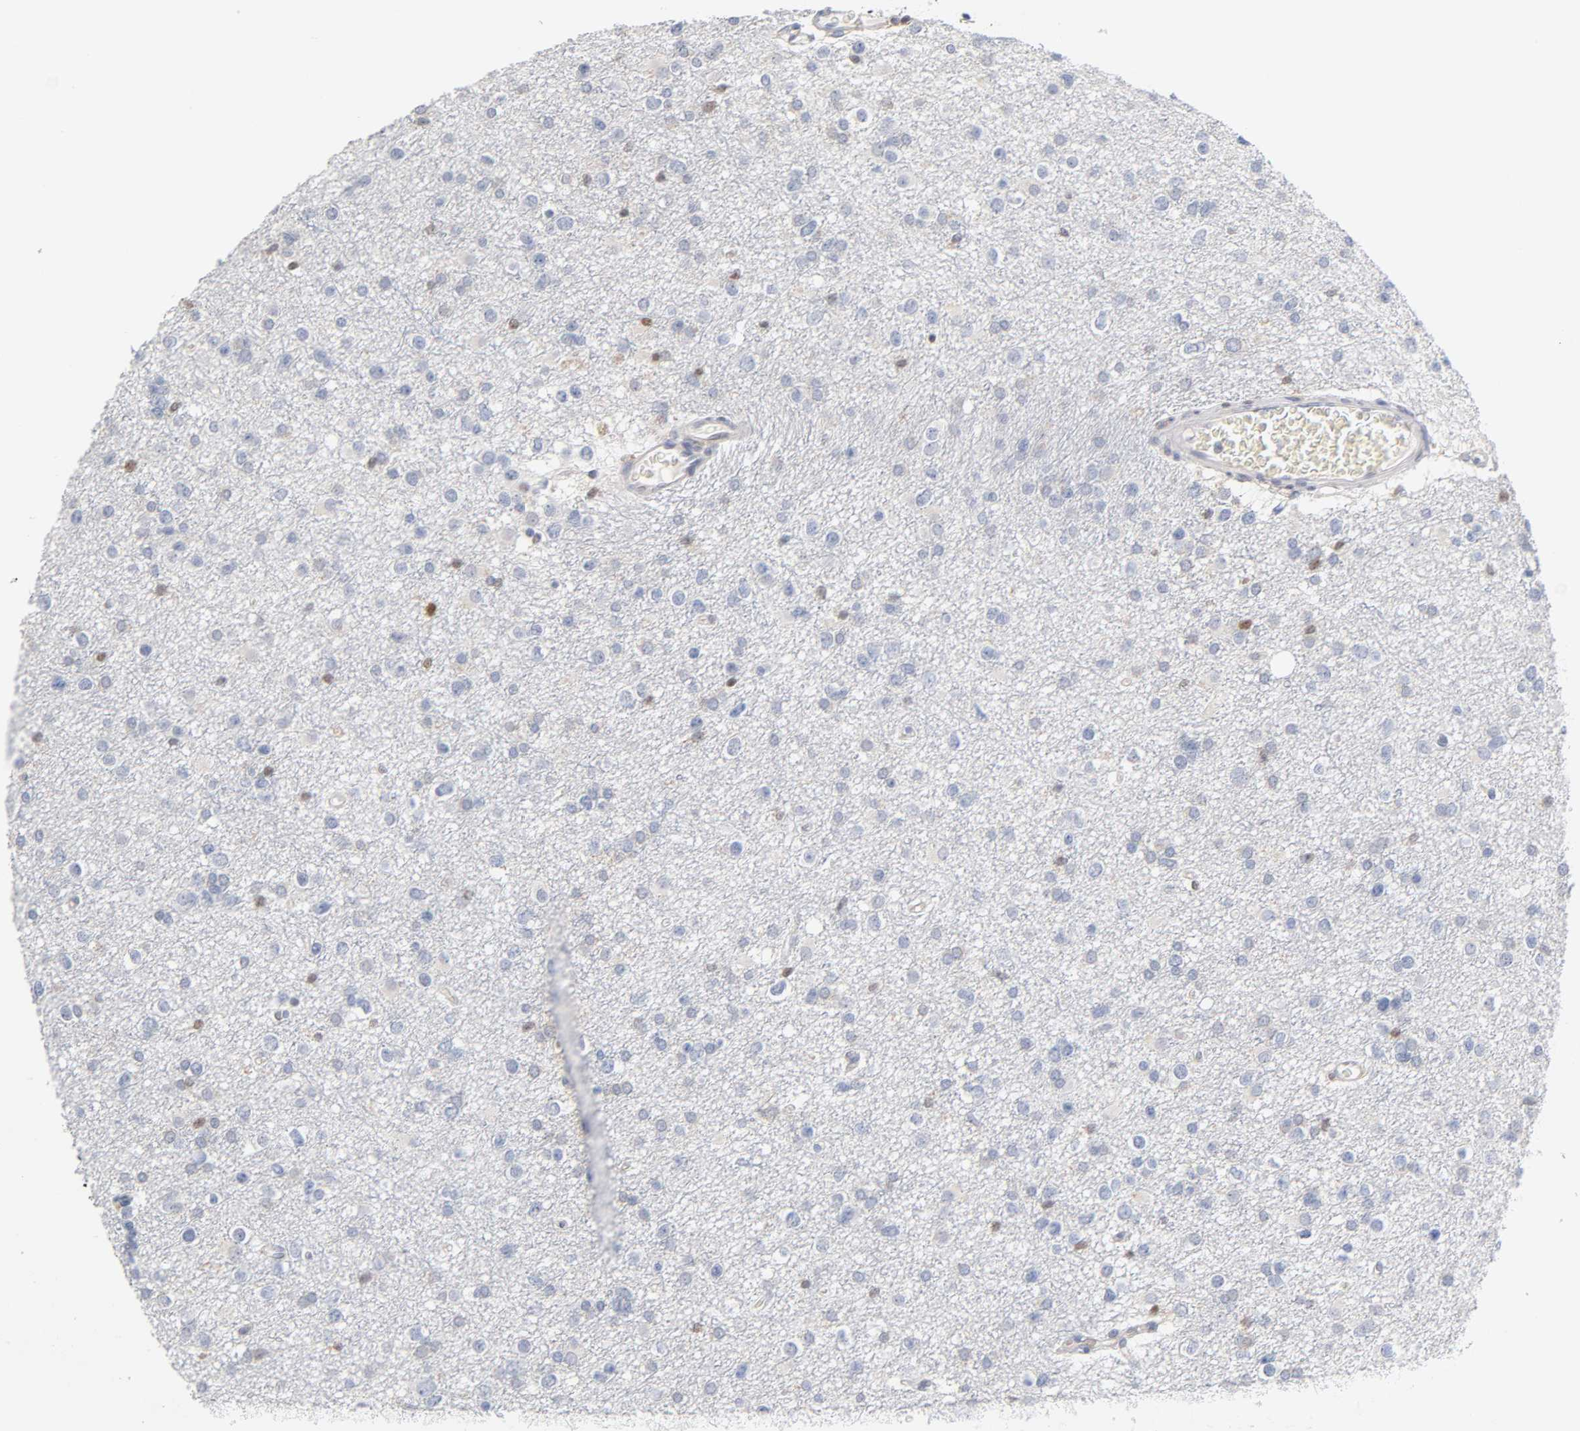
{"staining": {"intensity": "moderate", "quantity": "<25%", "location": "nuclear"}, "tissue": "glioma", "cell_type": "Tumor cells", "image_type": "cancer", "snomed": [{"axis": "morphology", "description": "Glioma, malignant, Low grade"}, {"axis": "topography", "description": "Brain"}], "caption": "An image showing moderate nuclear expression in about <25% of tumor cells in malignant glioma (low-grade), as visualized by brown immunohistochemical staining.", "gene": "NFATC1", "patient": {"sex": "male", "age": 42}}